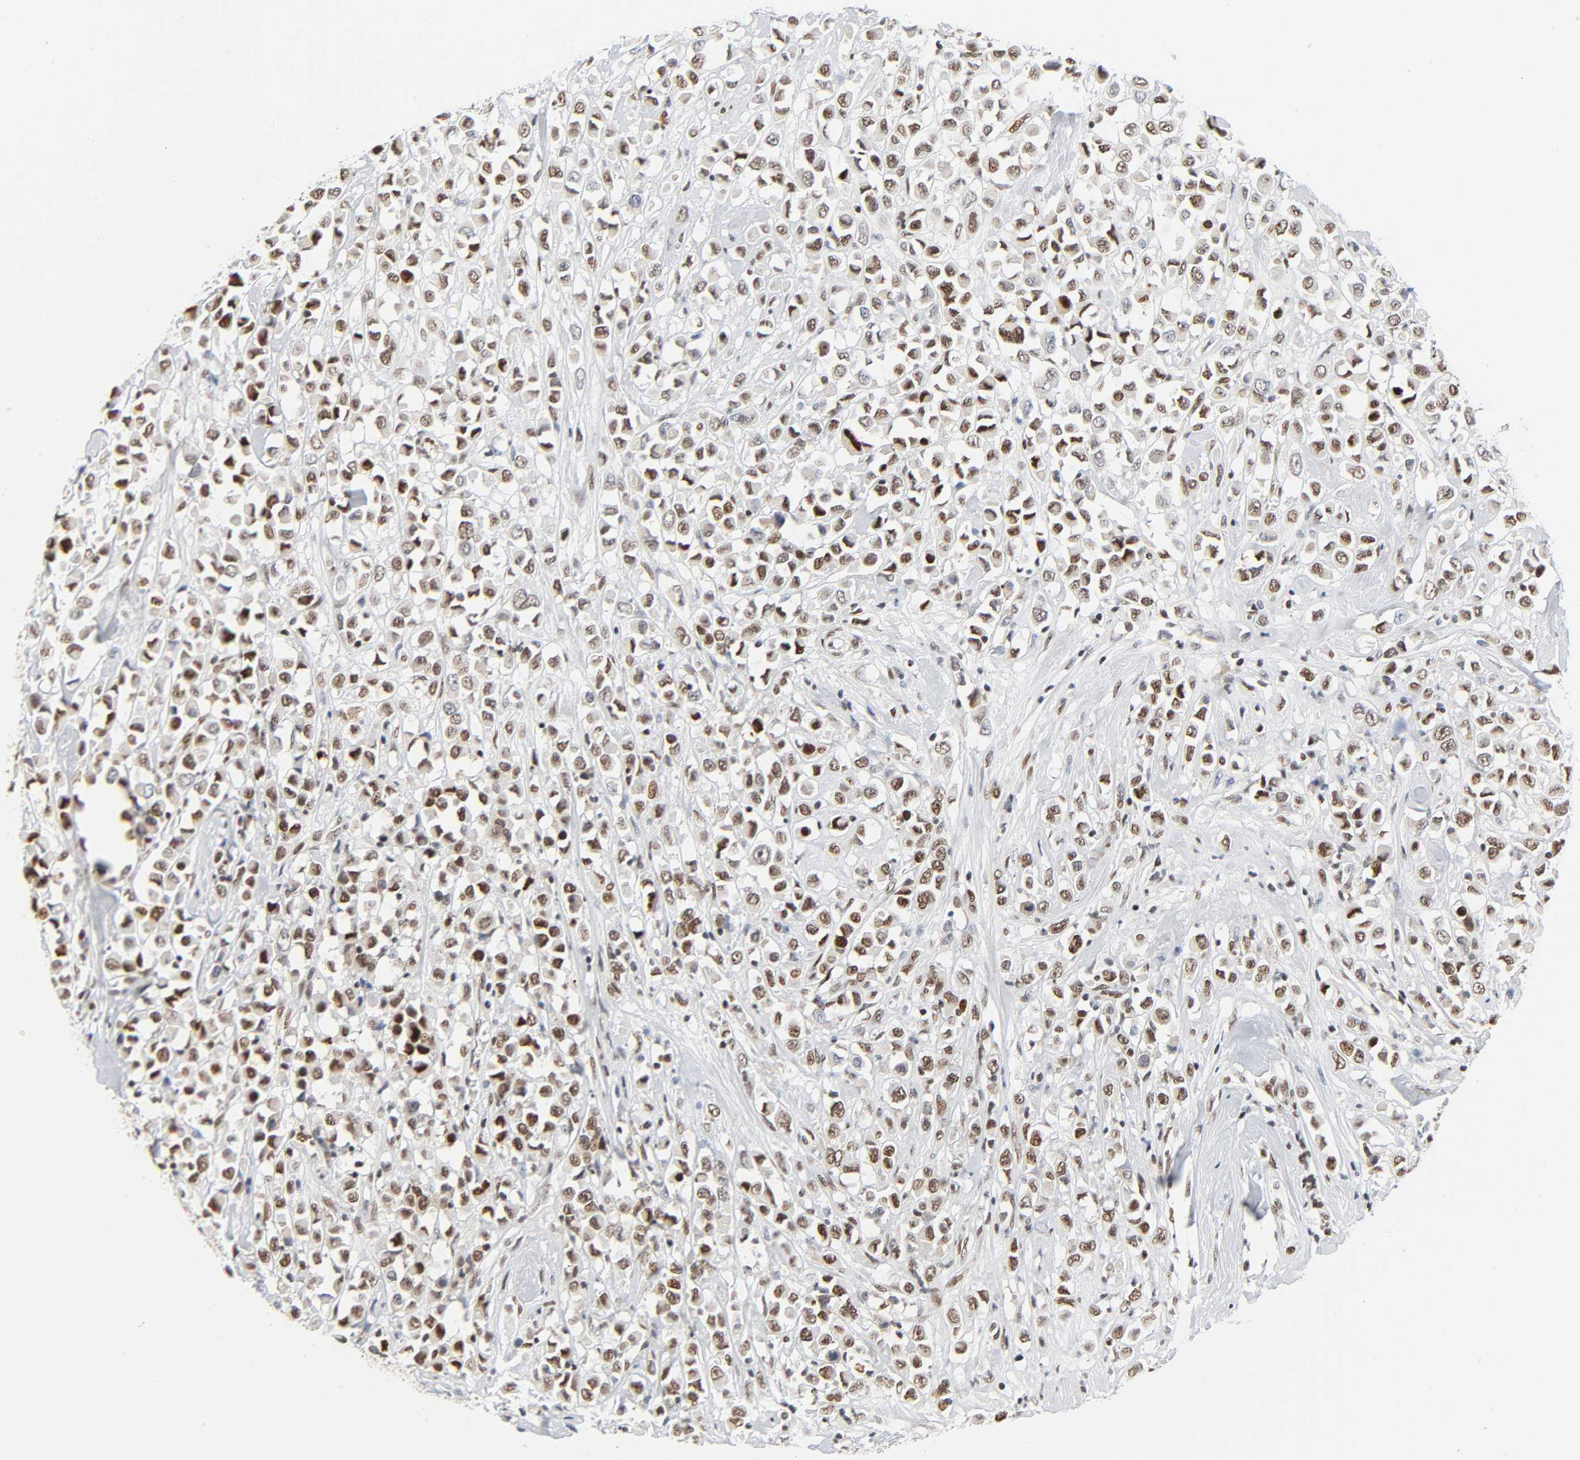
{"staining": {"intensity": "strong", "quantity": ">75%", "location": "nuclear"}, "tissue": "breast cancer", "cell_type": "Tumor cells", "image_type": "cancer", "snomed": [{"axis": "morphology", "description": "Duct carcinoma"}, {"axis": "topography", "description": "Breast"}], "caption": "This photomicrograph shows immunohistochemistry staining of human breast cancer (intraductal carcinoma), with high strong nuclear positivity in about >75% of tumor cells.", "gene": "CREBBP", "patient": {"sex": "female", "age": 61}}